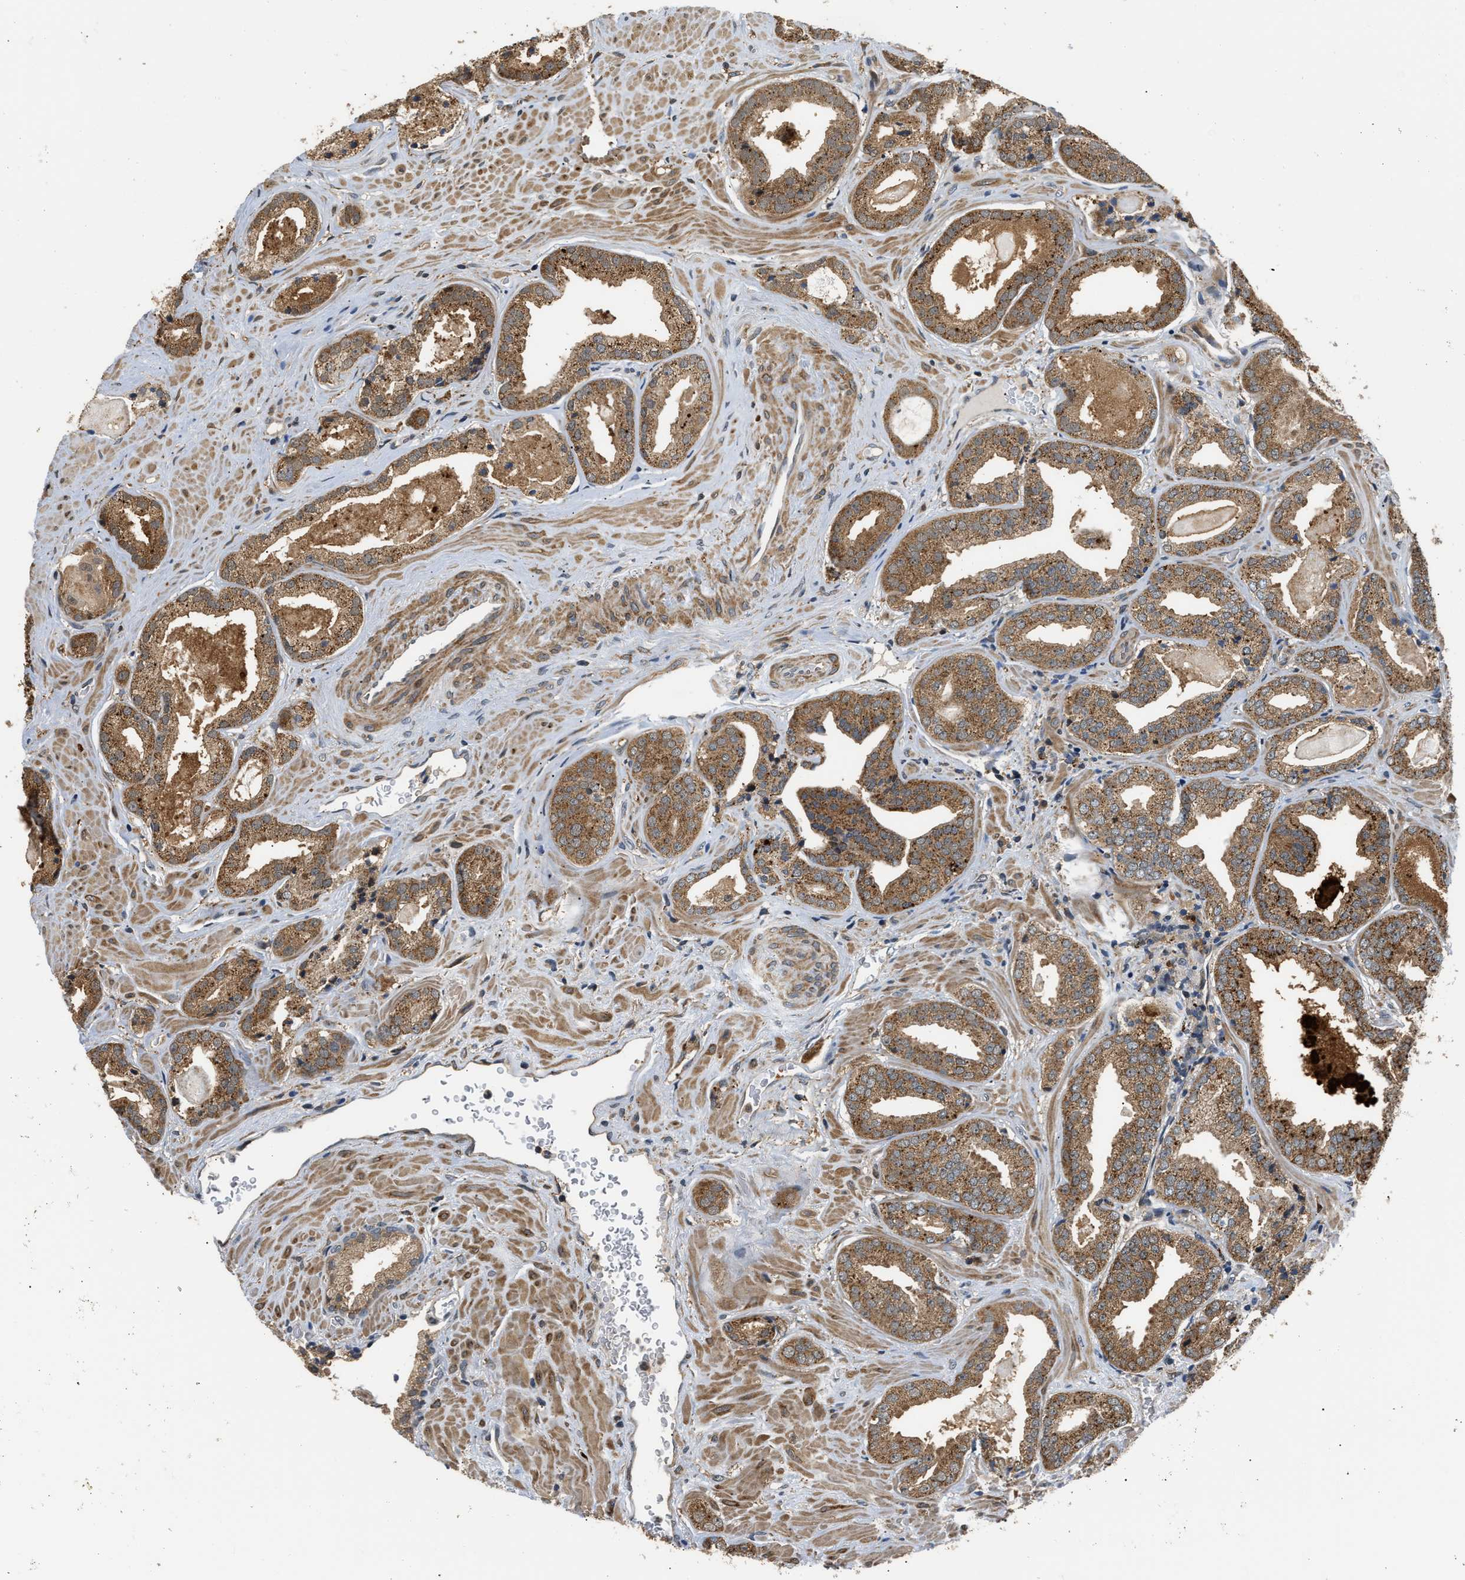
{"staining": {"intensity": "moderate", "quantity": ">75%", "location": "cytoplasmic/membranous"}, "tissue": "prostate cancer", "cell_type": "Tumor cells", "image_type": "cancer", "snomed": [{"axis": "morphology", "description": "Adenocarcinoma, Low grade"}, {"axis": "topography", "description": "Prostate"}], "caption": "Immunohistochemistry image of neoplastic tissue: prostate cancer stained using immunohistochemistry exhibits medium levels of moderate protein expression localized specifically in the cytoplasmic/membranous of tumor cells, appearing as a cytoplasmic/membranous brown color.", "gene": "LARP6", "patient": {"sex": "male", "age": 71}}